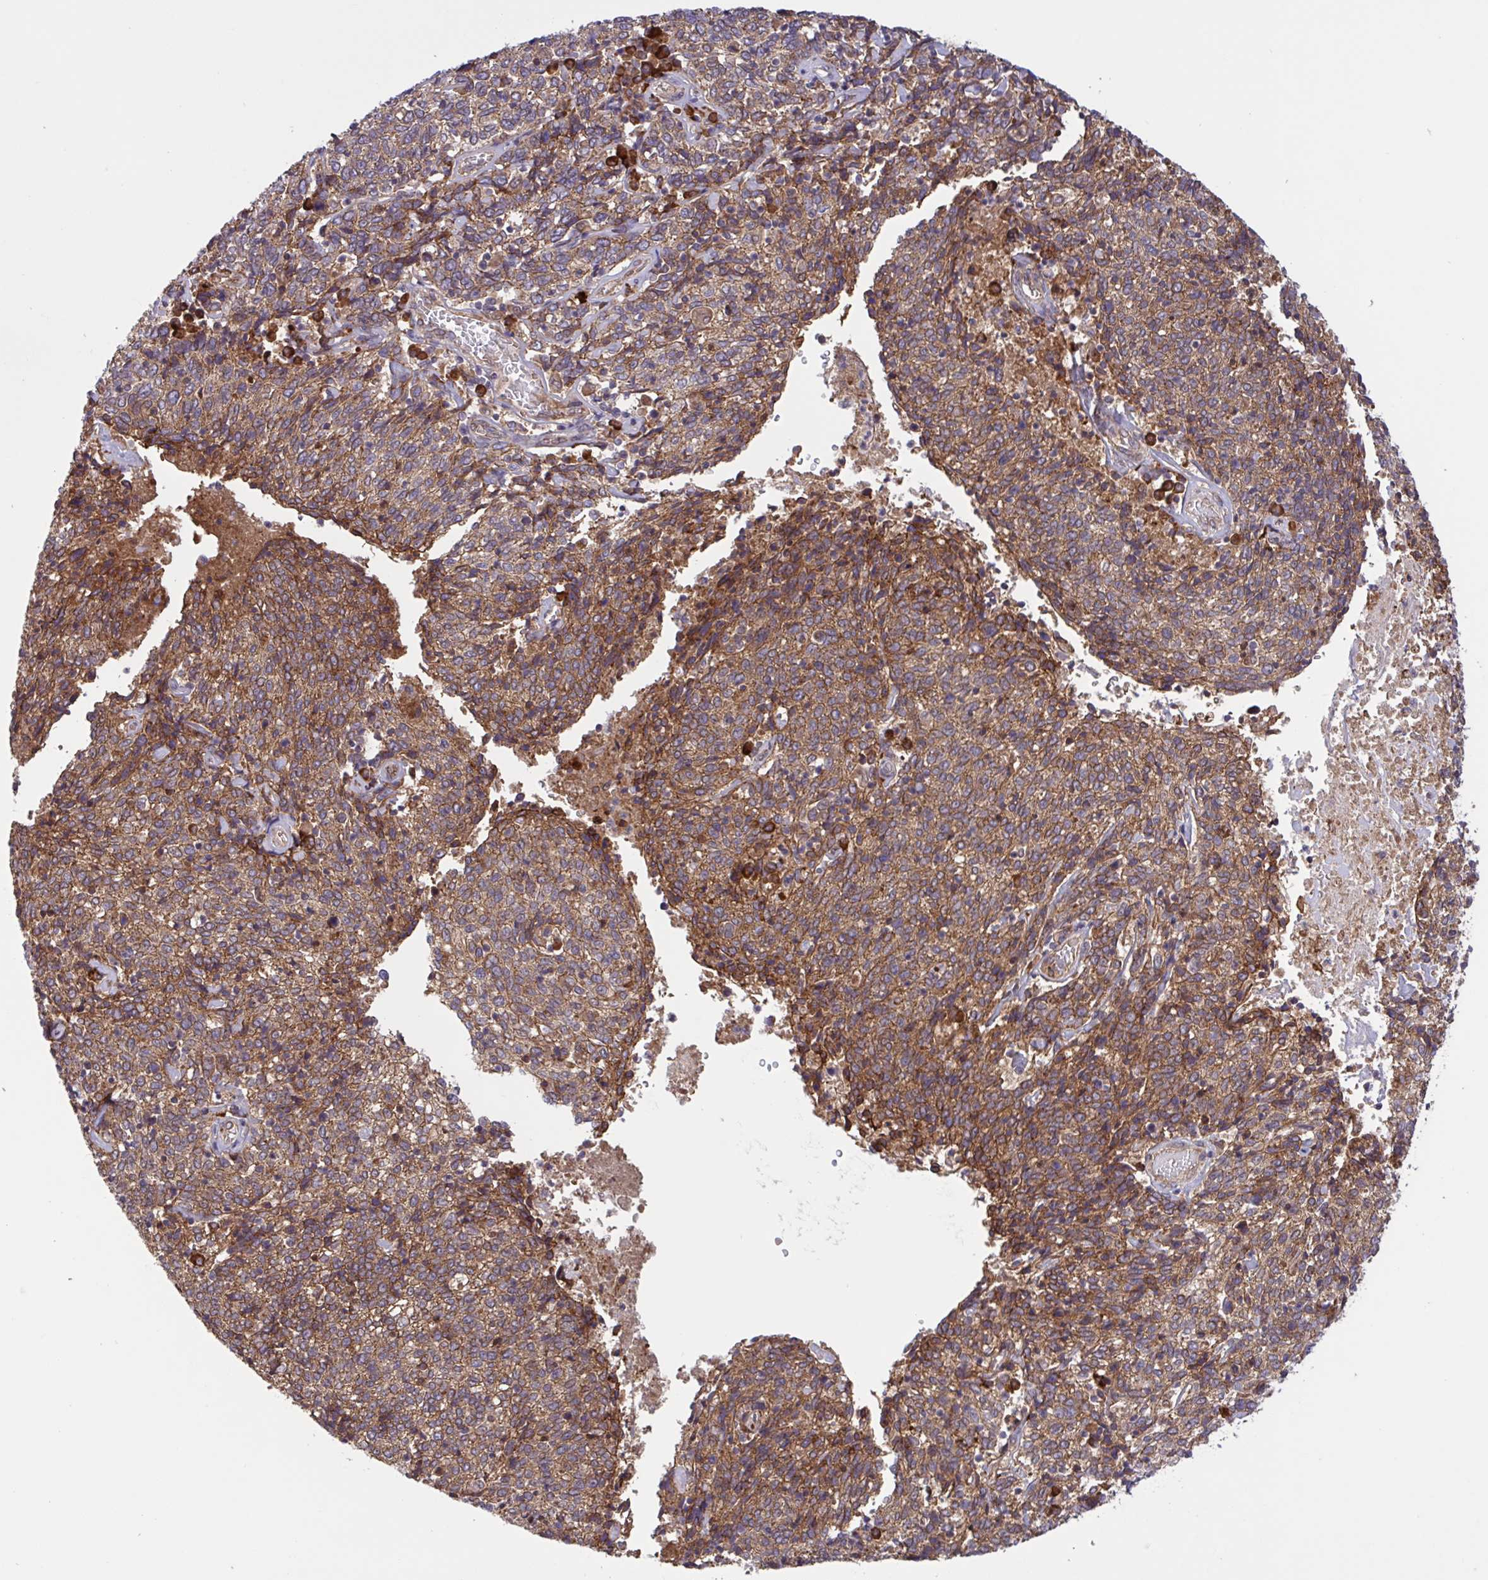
{"staining": {"intensity": "moderate", "quantity": ">75%", "location": "cytoplasmic/membranous"}, "tissue": "cervical cancer", "cell_type": "Tumor cells", "image_type": "cancer", "snomed": [{"axis": "morphology", "description": "Squamous cell carcinoma, NOS"}, {"axis": "topography", "description": "Cervix"}], "caption": "Protein staining of squamous cell carcinoma (cervical) tissue displays moderate cytoplasmic/membranous positivity in about >75% of tumor cells.", "gene": "INTS10", "patient": {"sex": "female", "age": 46}}